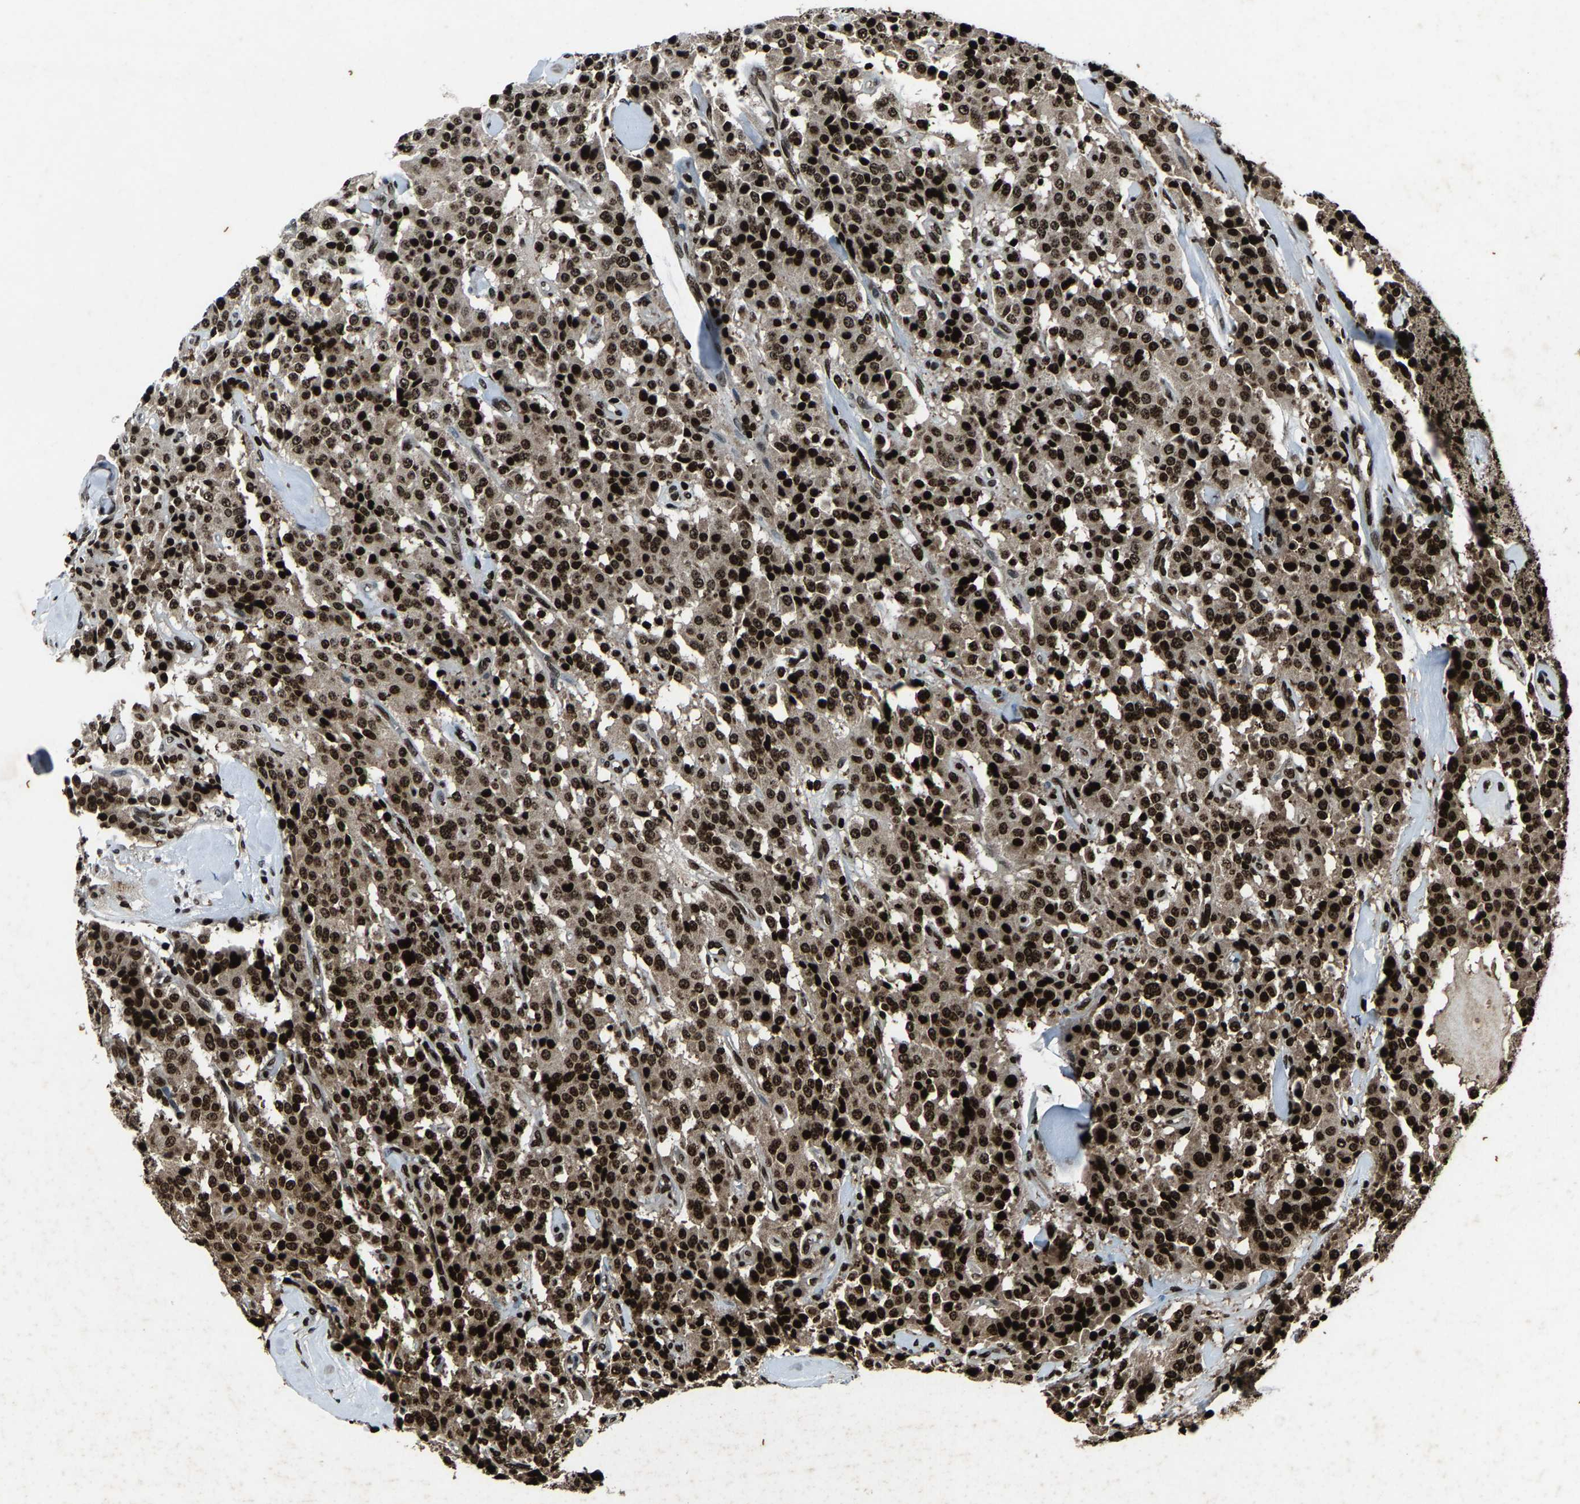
{"staining": {"intensity": "strong", "quantity": ">75%", "location": "nuclear"}, "tissue": "carcinoid", "cell_type": "Tumor cells", "image_type": "cancer", "snomed": [{"axis": "morphology", "description": "Carcinoid, malignant, NOS"}, {"axis": "topography", "description": "Lung"}], "caption": "Human carcinoid stained with a protein marker shows strong staining in tumor cells.", "gene": "H4C1", "patient": {"sex": "male", "age": 30}}